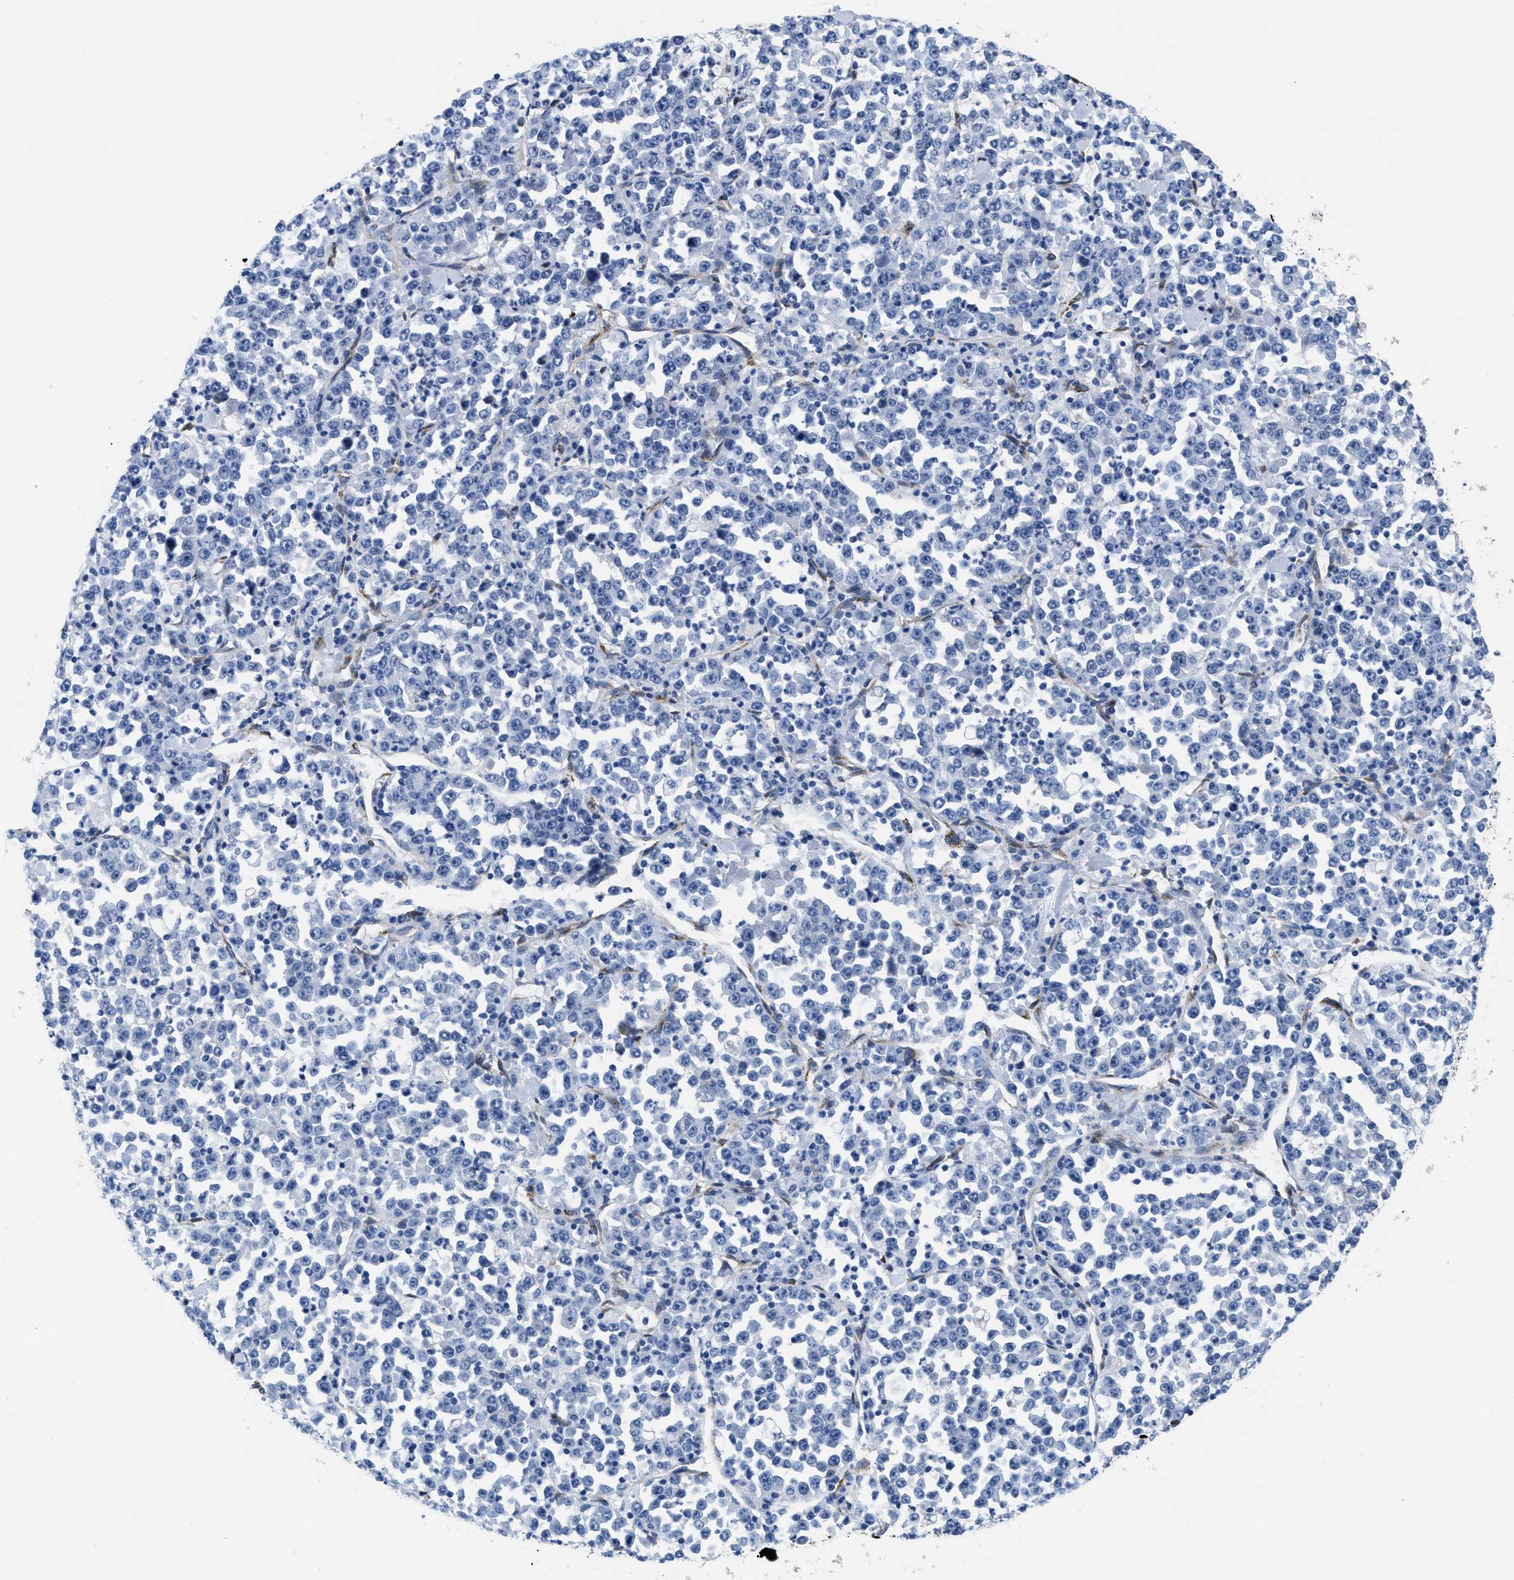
{"staining": {"intensity": "negative", "quantity": "none", "location": "none"}, "tissue": "stomach cancer", "cell_type": "Tumor cells", "image_type": "cancer", "snomed": [{"axis": "morphology", "description": "Normal tissue, NOS"}, {"axis": "morphology", "description": "Adenocarcinoma, NOS"}, {"axis": "topography", "description": "Stomach, upper"}, {"axis": "topography", "description": "Stomach"}], "caption": "IHC micrograph of neoplastic tissue: stomach adenocarcinoma stained with DAB (3,3'-diaminobenzidine) reveals no significant protein expression in tumor cells. (Stains: DAB (3,3'-diaminobenzidine) immunohistochemistry (IHC) with hematoxylin counter stain, Microscopy: brightfield microscopy at high magnification).", "gene": "SQLE", "patient": {"sex": "male", "age": 59}}